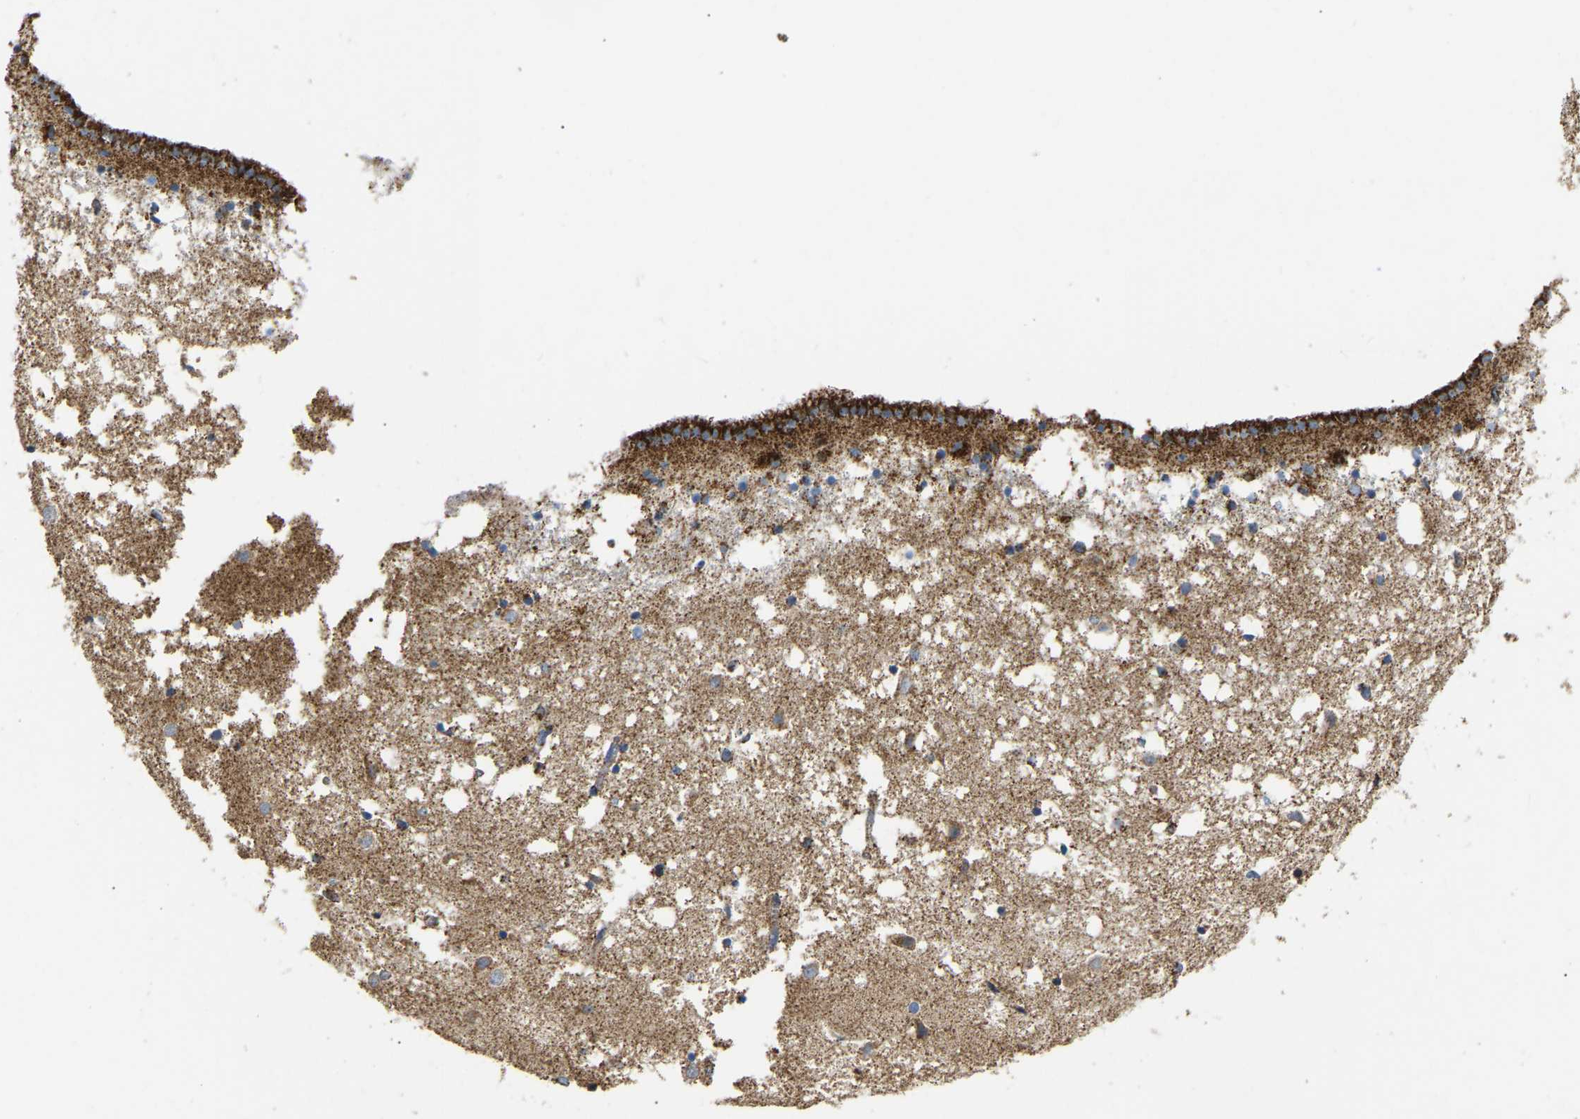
{"staining": {"intensity": "strong", "quantity": "<25%", "location": "cytoplasmic/membranous"}, "tissue": "caudate", "cell_type": "Glial cells", "image_type": "normal", "snomed": [{"axis": "morphology", "description": "Normal tissue, NOS"}, {"axis": "topography", "description": "Lateral ventricle wall"}], "caption": "Protein staining of unremarkable caudate exhibits strong cytoplasmic/membranous positivity in approximately <25% of glial cells.", "gene": "HIBADH", "patient": {"sex": "male", "age": 45}}